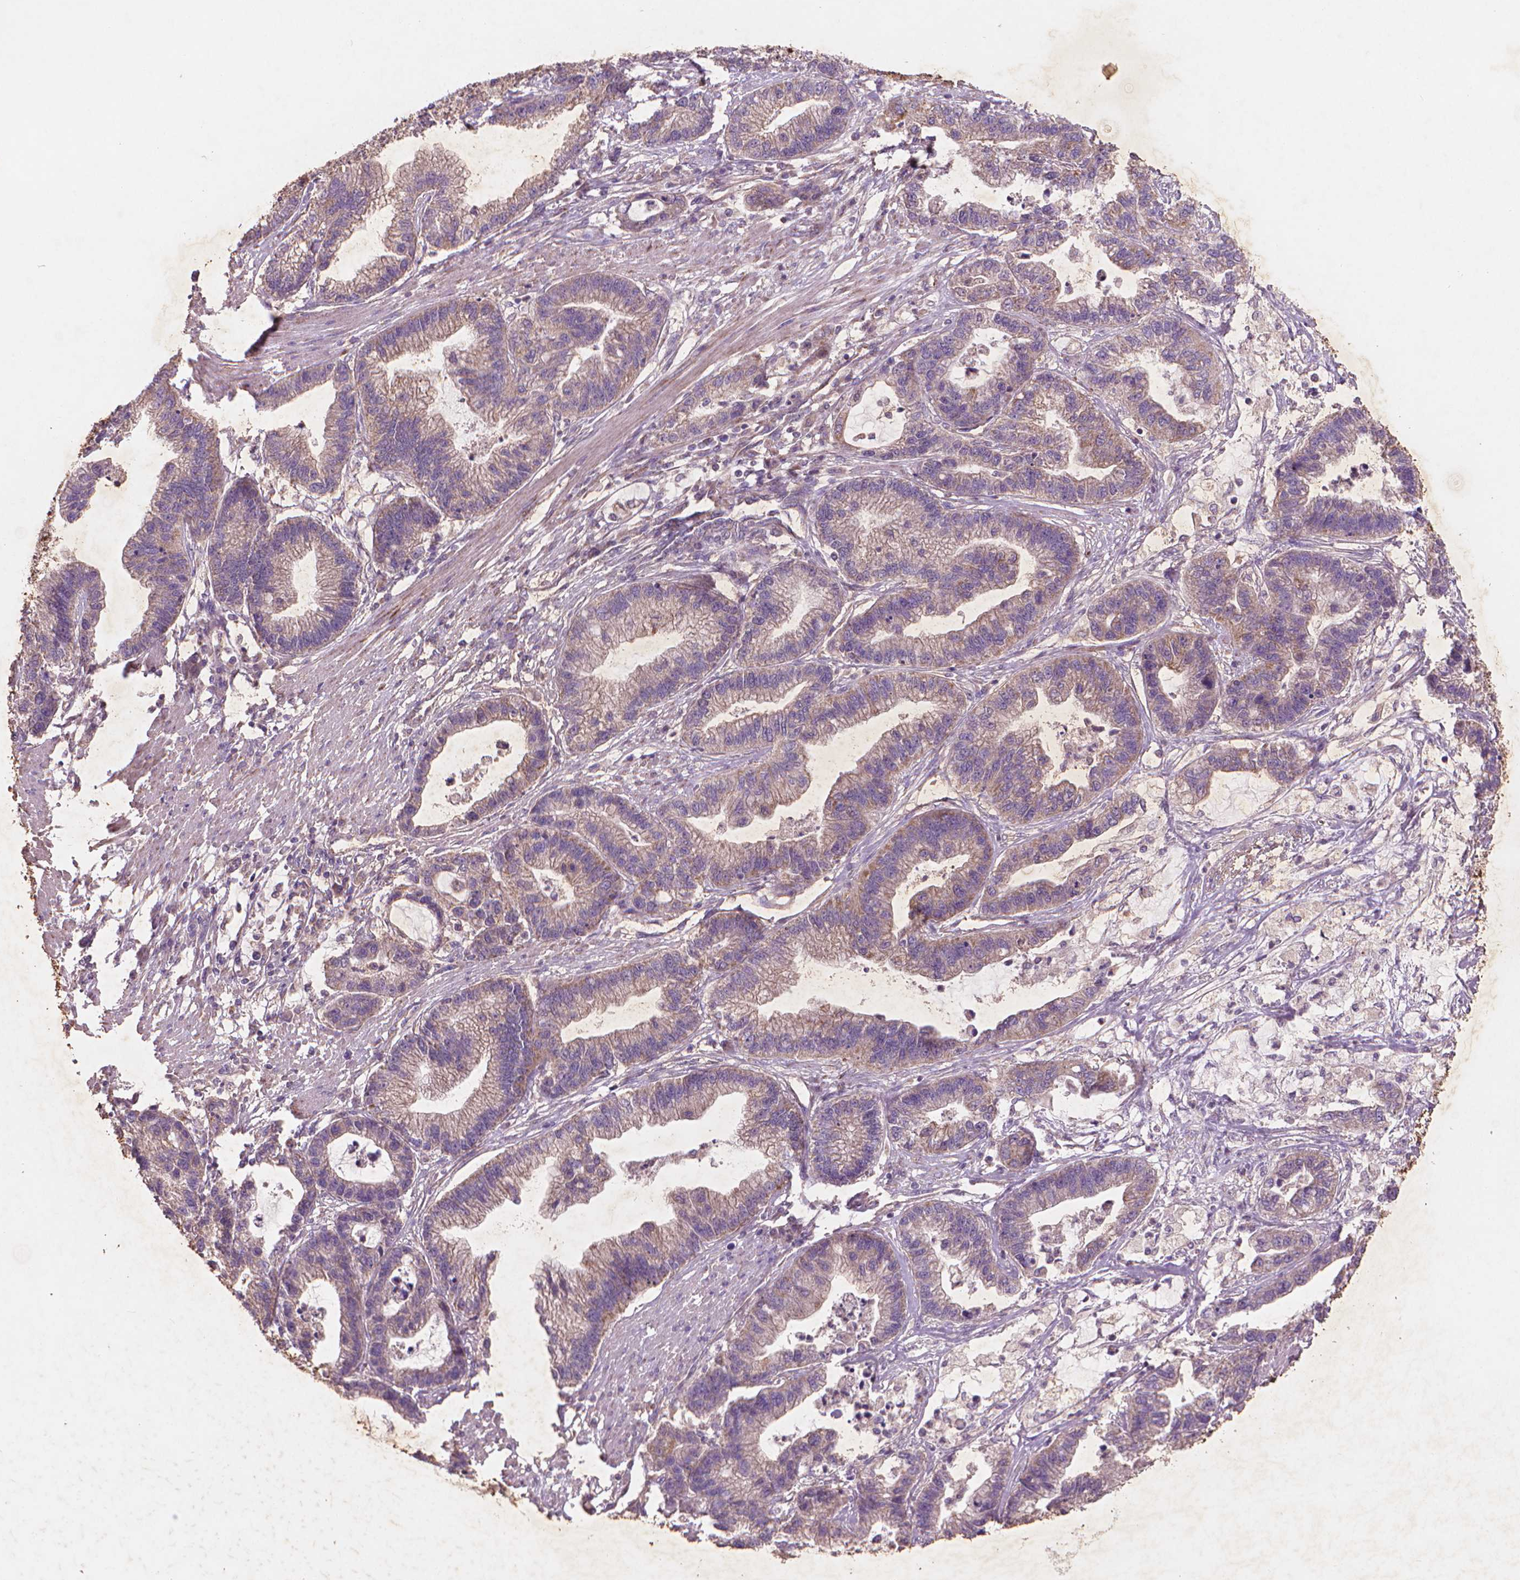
{"staining": {"intensity": "weak", "quantity": "25%-75%", "location": "cytoplasmic/membranous"}, "tissue": "stomach cancer", "cell_type": "Tumor cells", "image_type": "cancer", "snomed": [{"axis": "morphology", "description": "Adenocarcinoma, NOS"}, {"axis": "topography", "description": "Stomach"}], "caption": "About 25%-75% of tumor cells in stomach cancer (adenocarcinoma) demonstrate weak cytoplasmic/membranous protein staining as visualized by brown immunohistochemical staining.", "gene": "NLRX1", "patient": {"sex": "male", "age": 83}}